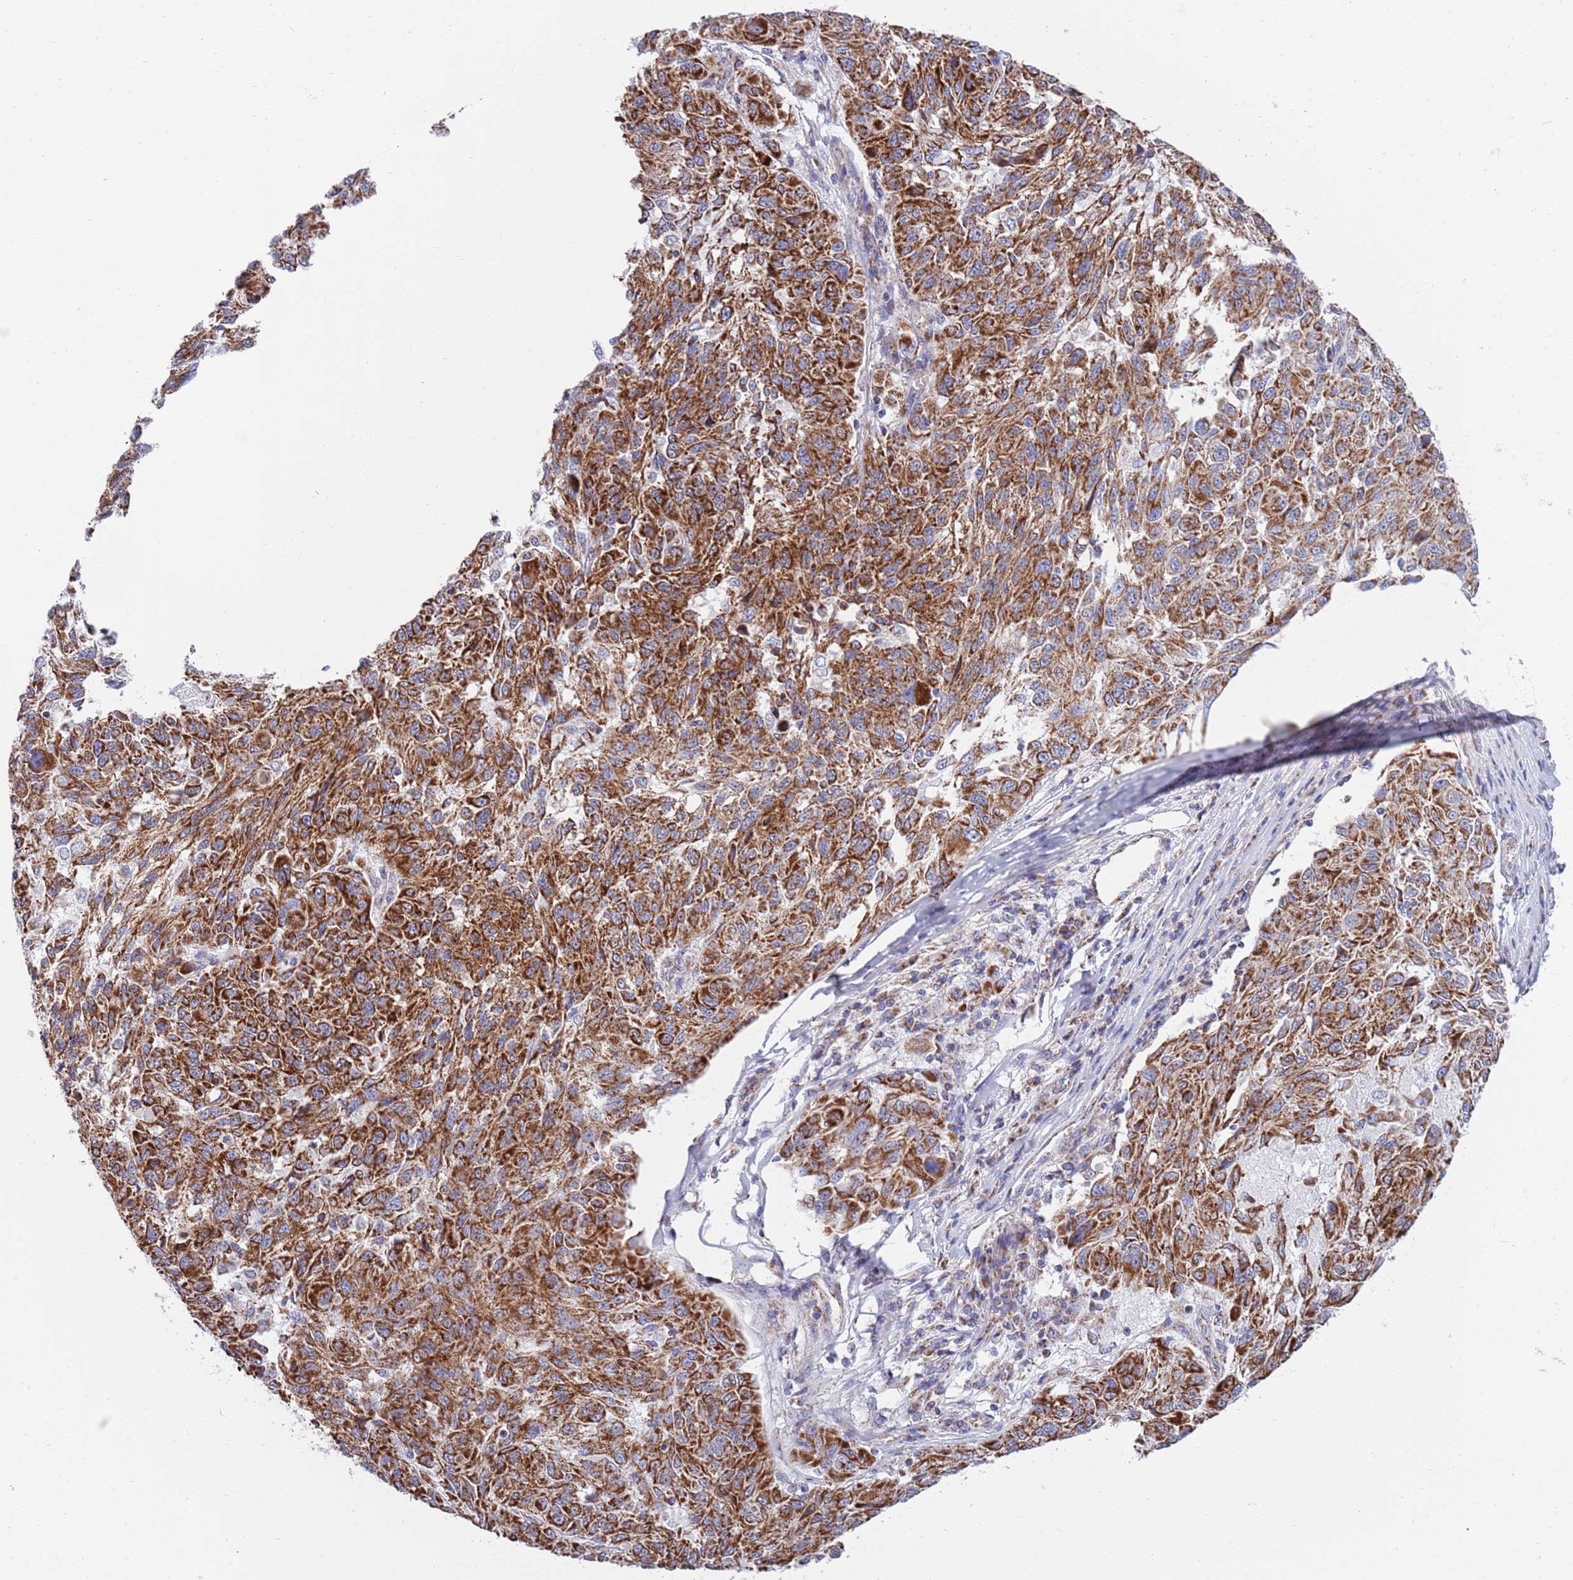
{"staining": {"intensity": "strong", "quantity": ">75%", "location": "cytoplasmic/membranous"}, "tissue": "melanoma", "cell_type": "Tumor cells", "image_type": "cancer", "snomed": [{"axis": "morphology", "description": "Malignant melanoma, NOS"}, {"axis": "topography", "description": "Skin"}], "caption": "Protein staining by IHC displays strong cytoplasmic/membranous positivity in about >75% of tumor cells in malignant melanoma.", "gene": "EMC8", "patient": {"sex": "male", "age": 53}}